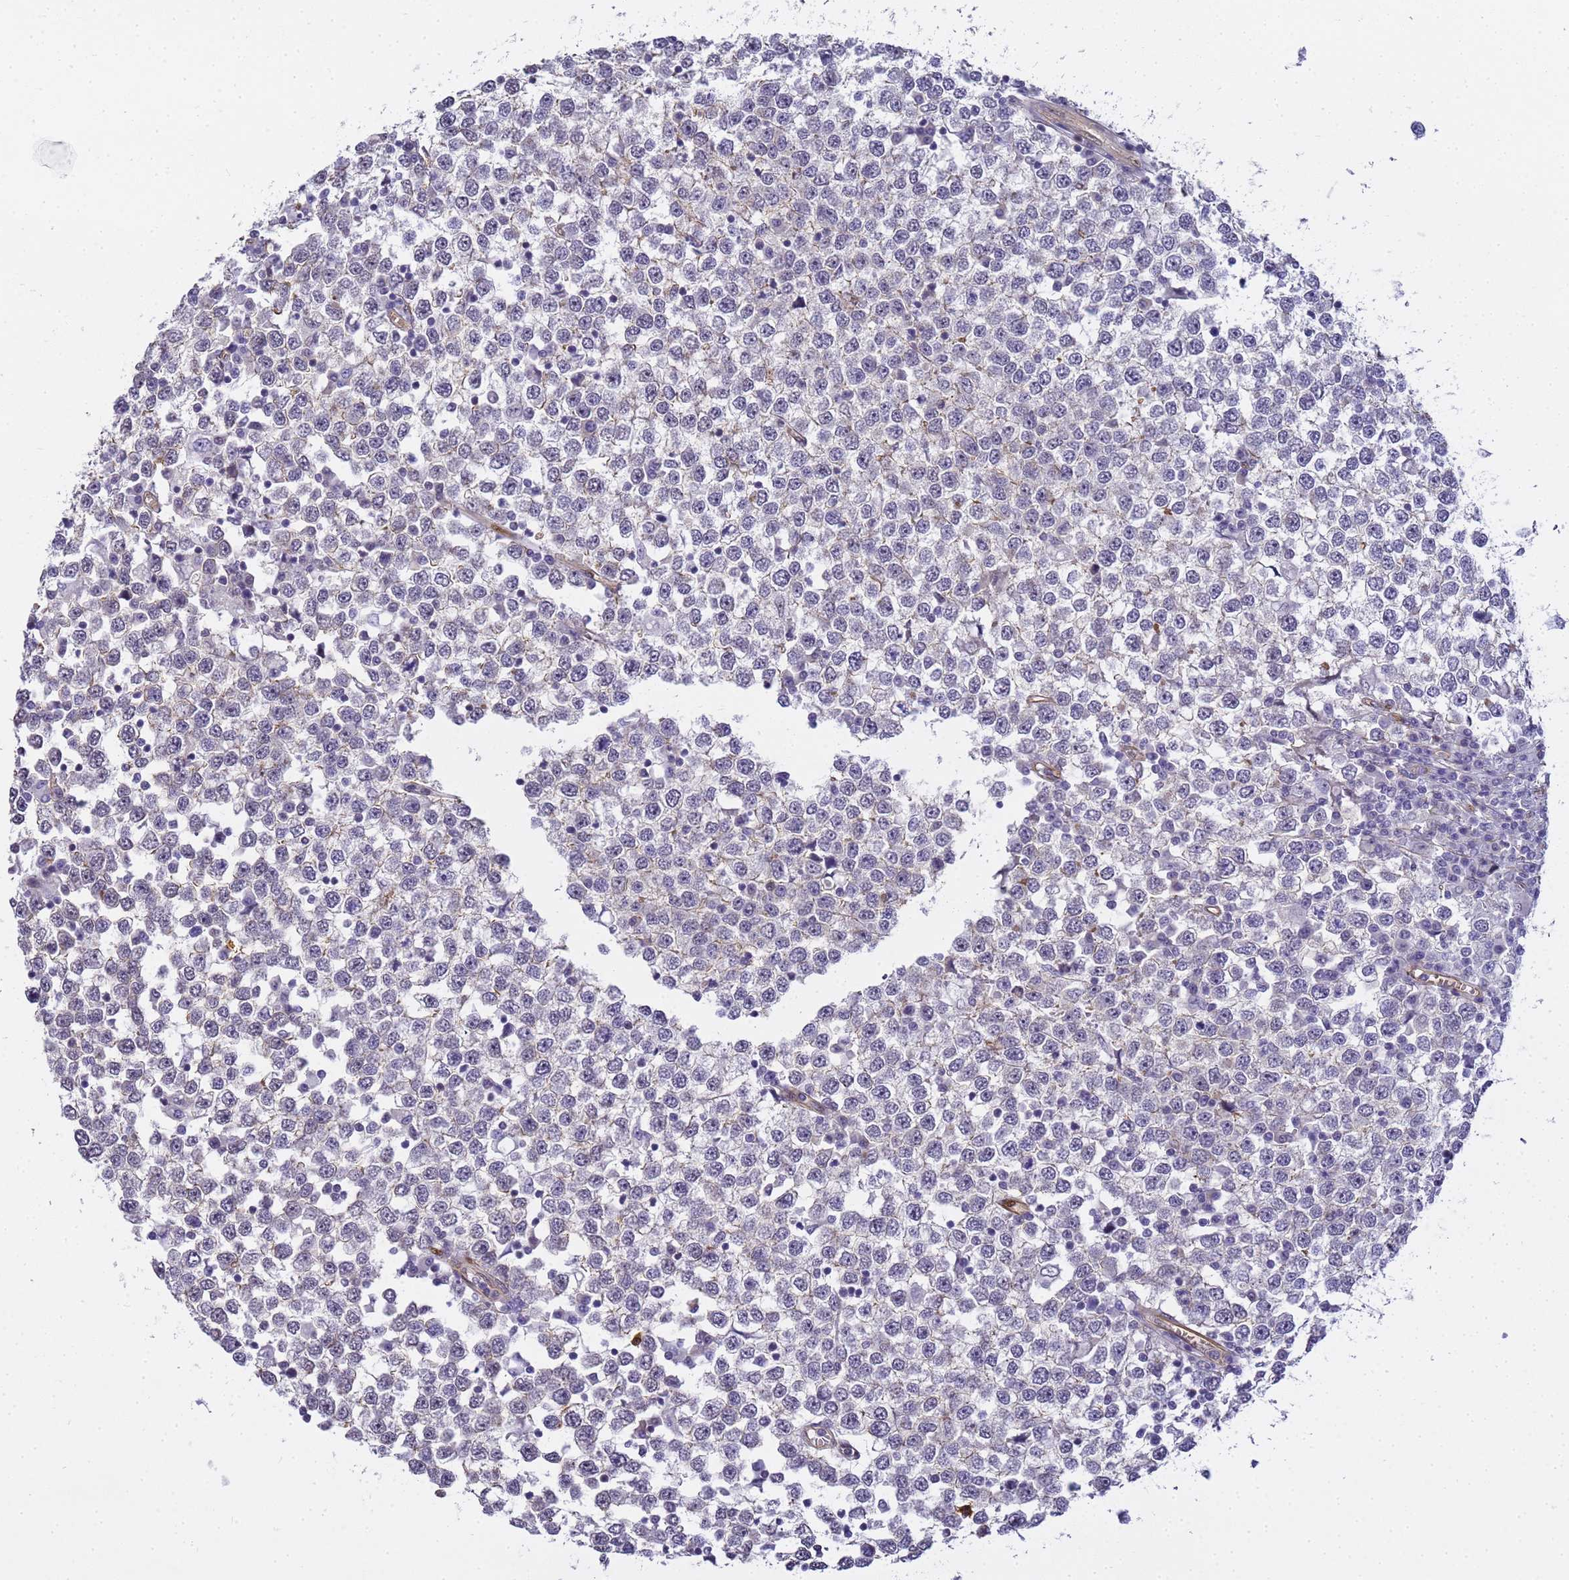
{"staining": {"intensity": "negative", "quantity": "none", "location": "none"}, "tissue": "testis cancer", "cell_type": "Tumor cells", "image_type": "cancer", "snomed": [{"axis": "morphology", "description": "Seminoma, NOS"}, {"axis": "topography", "description": "Testis"}], "caption": "A micrograph of testis seminoma stained for a protein demonstrates no brown staining in tumor cells.", "gene": "GON4L", "patient": {"sex": "male", "age": 65}}